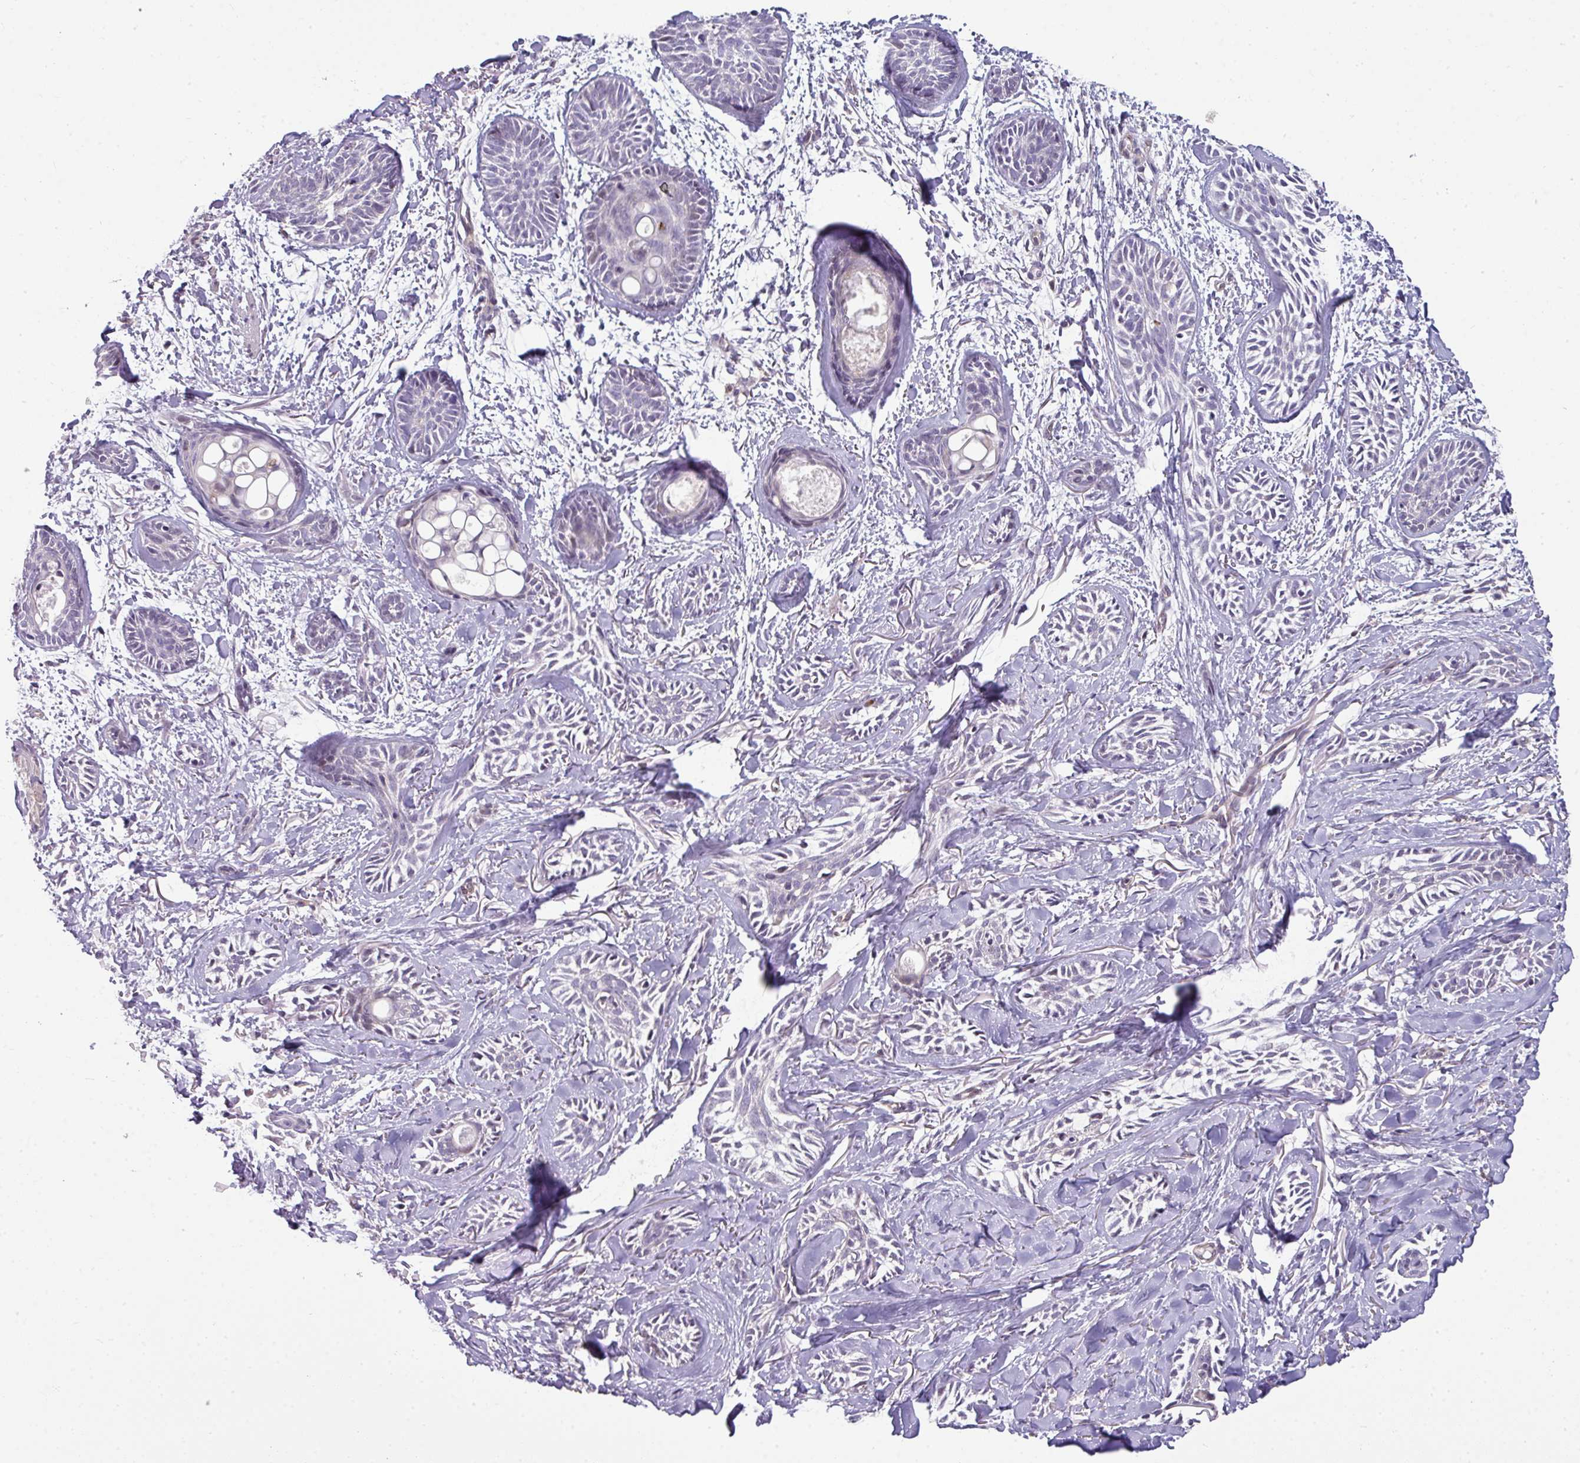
{"staining": {"intensity": "negative", "quantity": "none", "location": "none"}, "tissue": "skin cancer", "cell_type": "Tumor cells", "image_type": "cancer", "snomed": [{"axis": "morphology", "description": "Basal cell carcinoma"}, {"axis": "topography", "description": "Skin"}], "caption": "Tumor cells are negative for protein expression in human skin basal cell carcinoma.", "gene": "STAT5A", "patient": {"sex": "female", "age": 59}}